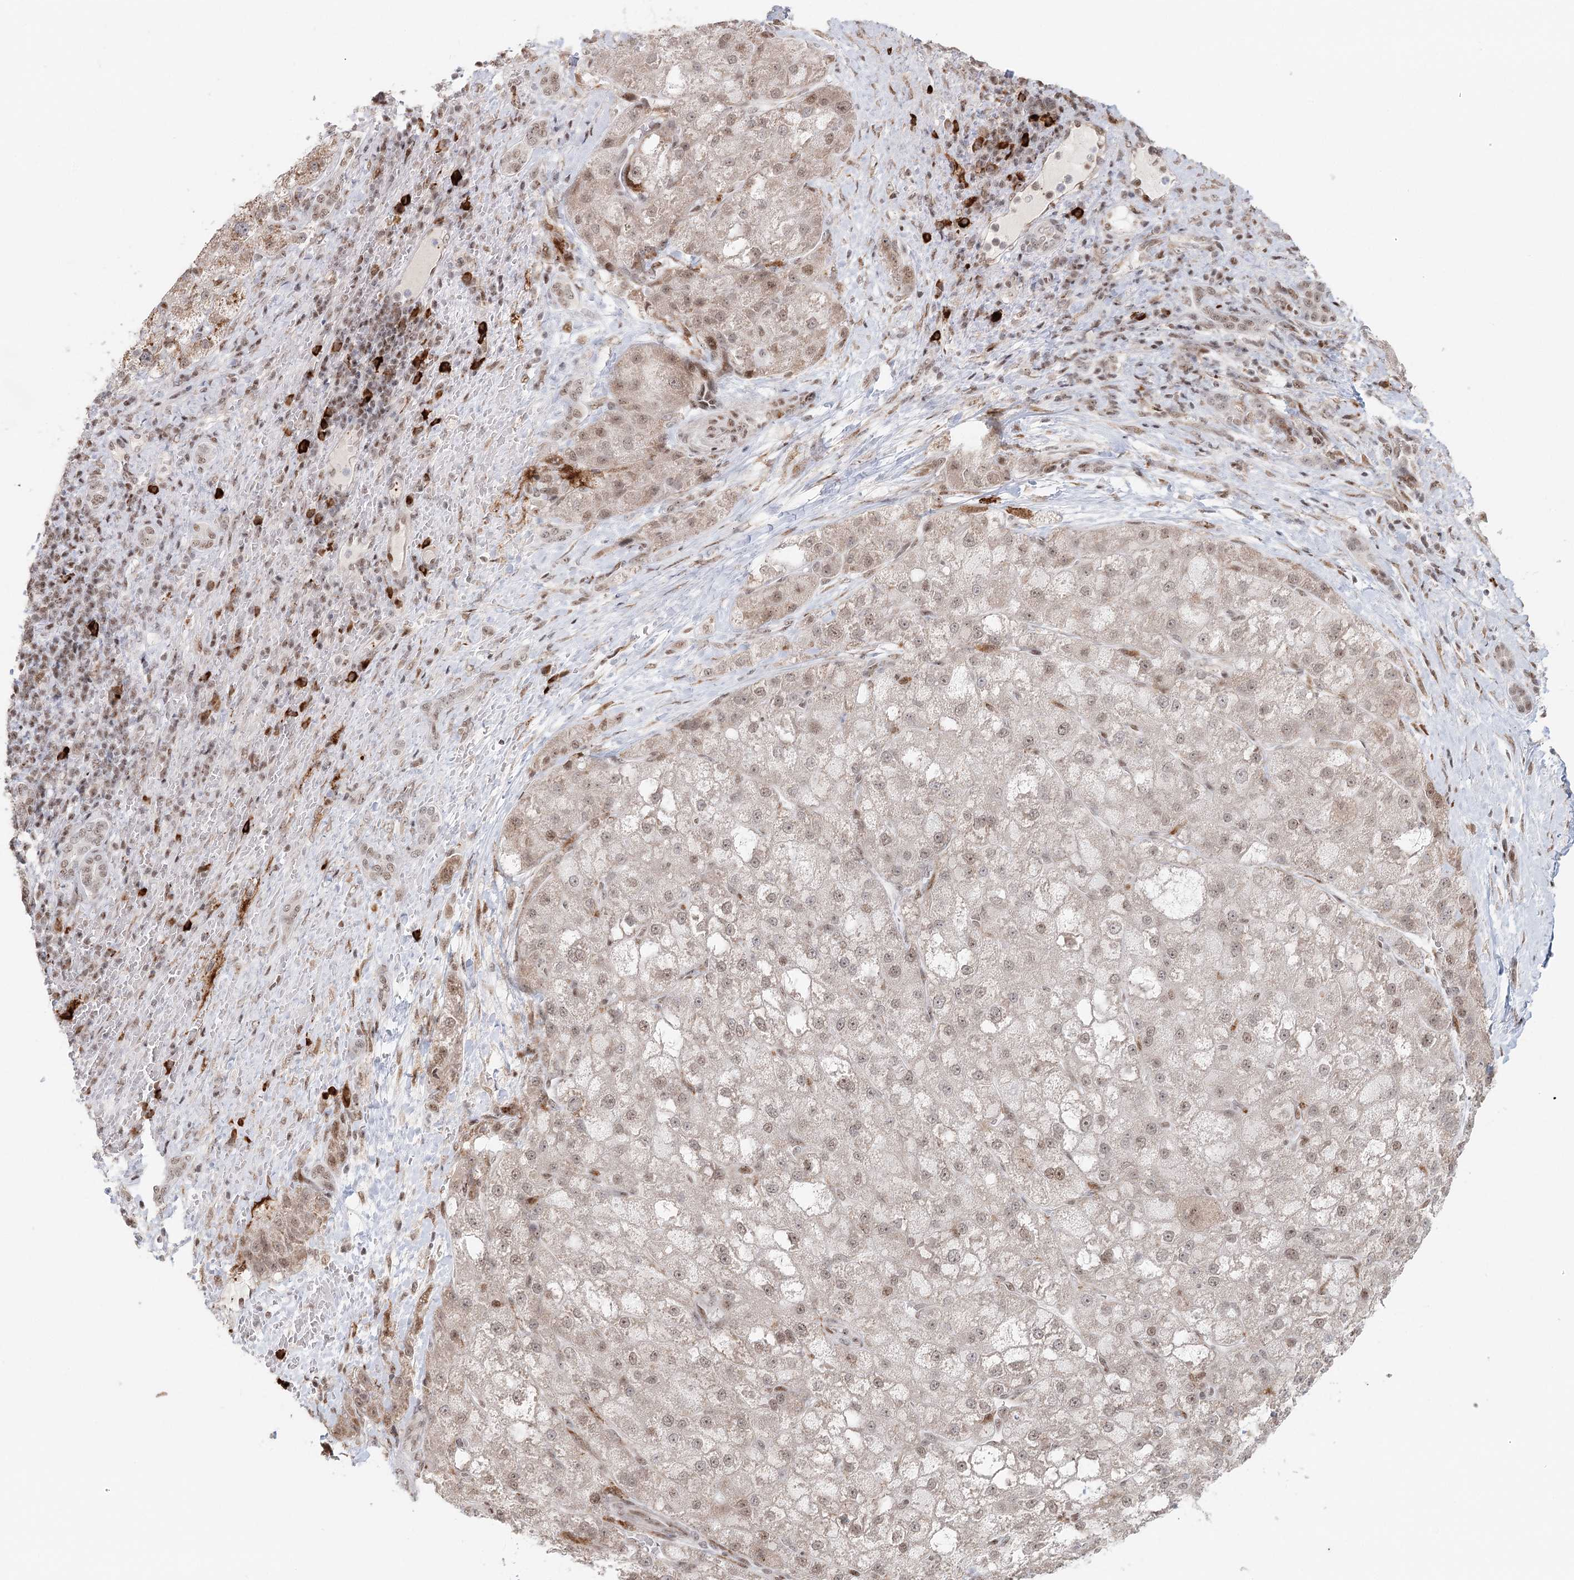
{"staining": {"intensity": "weak", "quantity": ">75%", "location": "nuclear"}, "tissue": "liver cancer", "cell_type": "Tumor cells", "image_type": "cancer", "snomed": [{"axis": "morphology", "description": "Normal tissue, NOS"}, {"axis": "morphology", "description": "Carcinoma, Hepatocellular, NOS"}, {"axis": "topography", "description": "Liver"}], "caption": "Human liver cancer stained with a protein marker shows weak staining in tumor cells.", "gene": "BNIP5", "patient": {"sex": "male", "age": 57}}